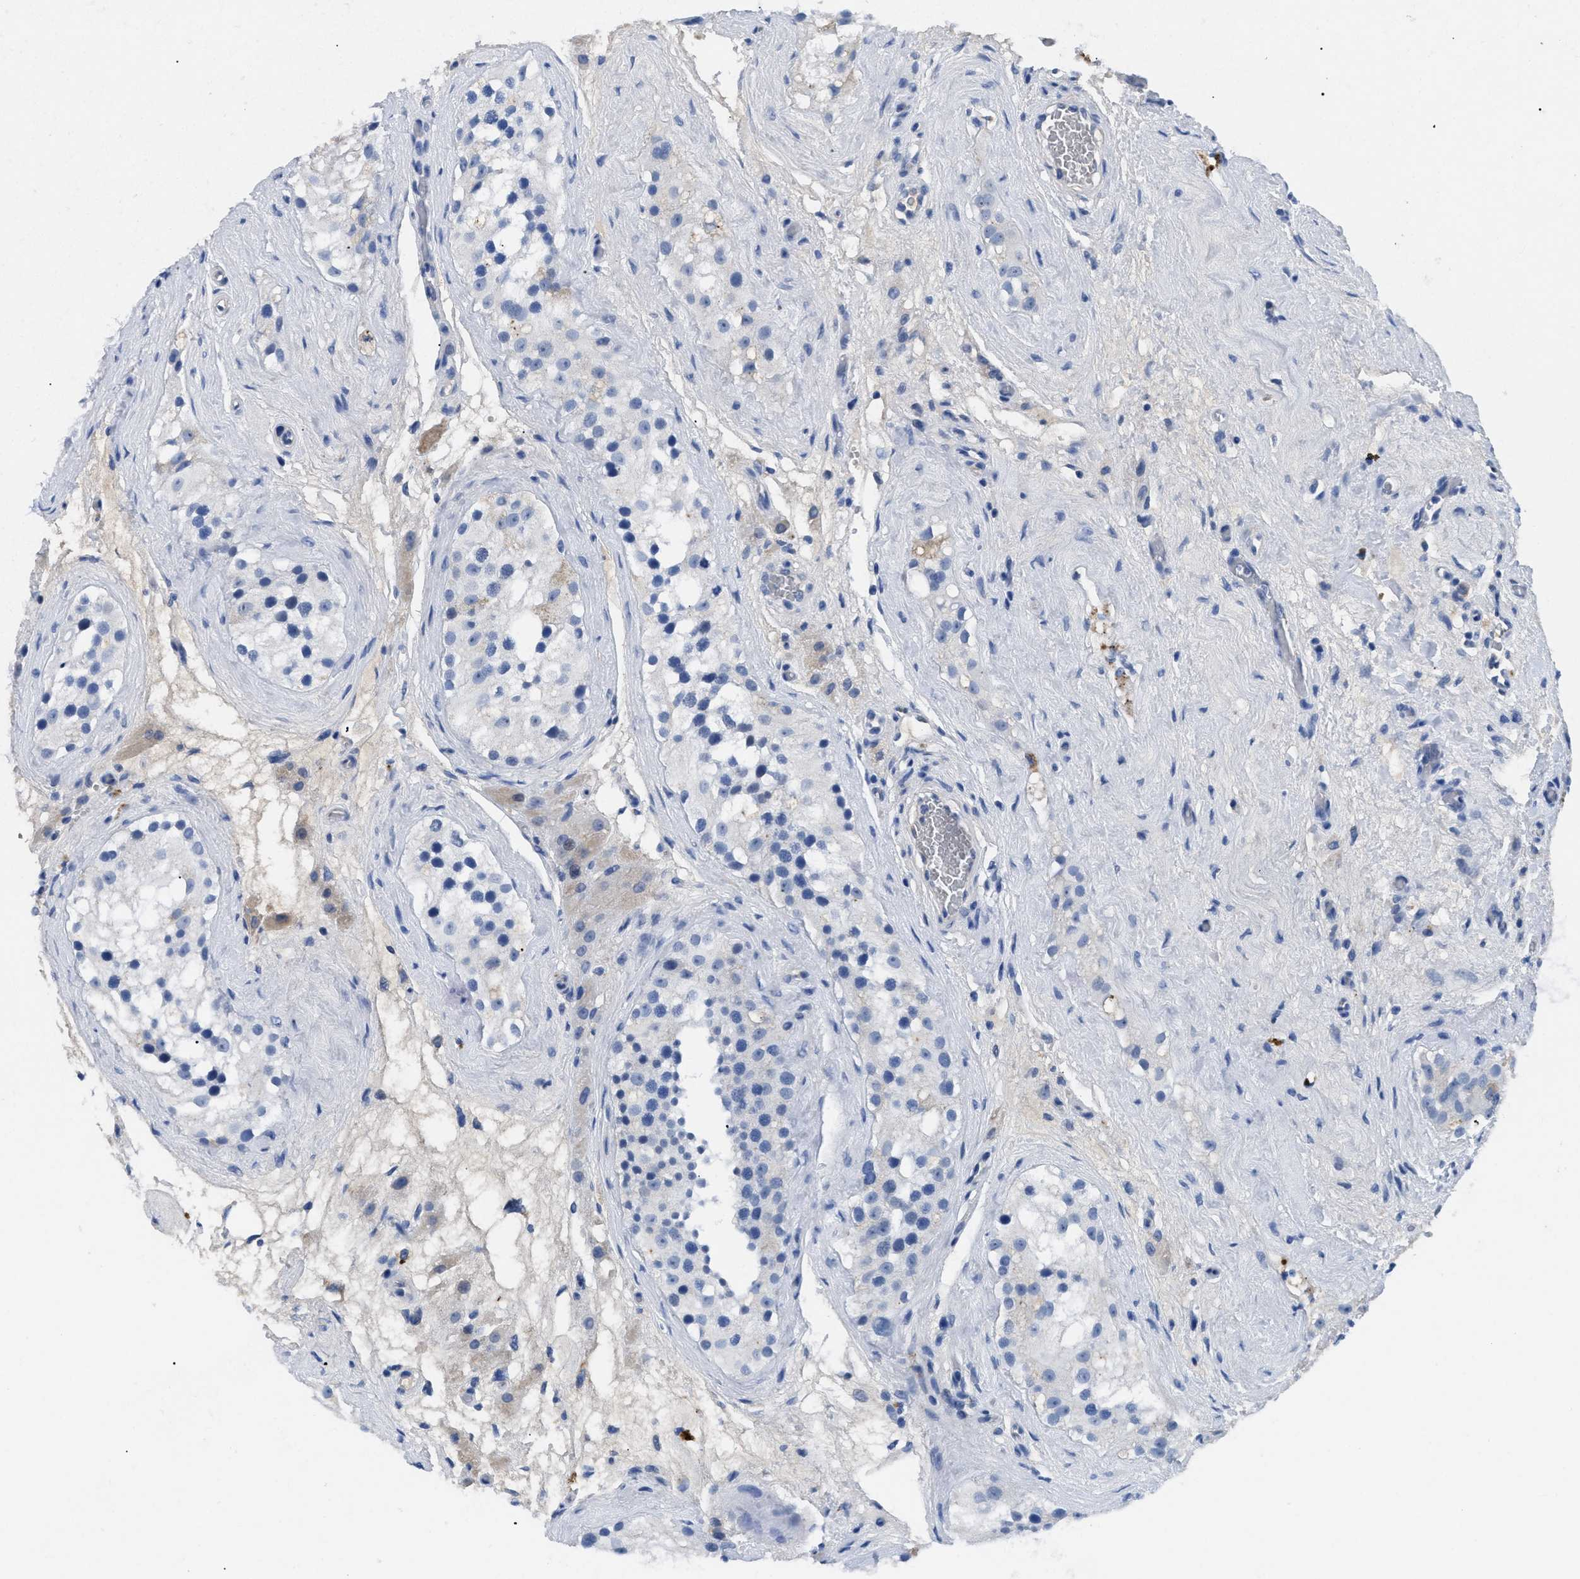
{"staining": {"intensity": "negative", "quantity": "none", "location": "none"}, "tissue": "testis", "cell_type": "Cells in seminiferous ducts", "image_type": "normal", "snomed": [{"axis": "morphology", "description": "Normal tissue, NOS"}, {"axis": "morphology", "description": "Seminoma, NOS"}, {"axis": "topography", "description": "Testis"}], "caption": "Immunohistochemical staining of normal testis displays no significant staining in cells in seminiferous ducts.", "gene": "TMEM68", "patient": {"sex": "male", "age": 71}}